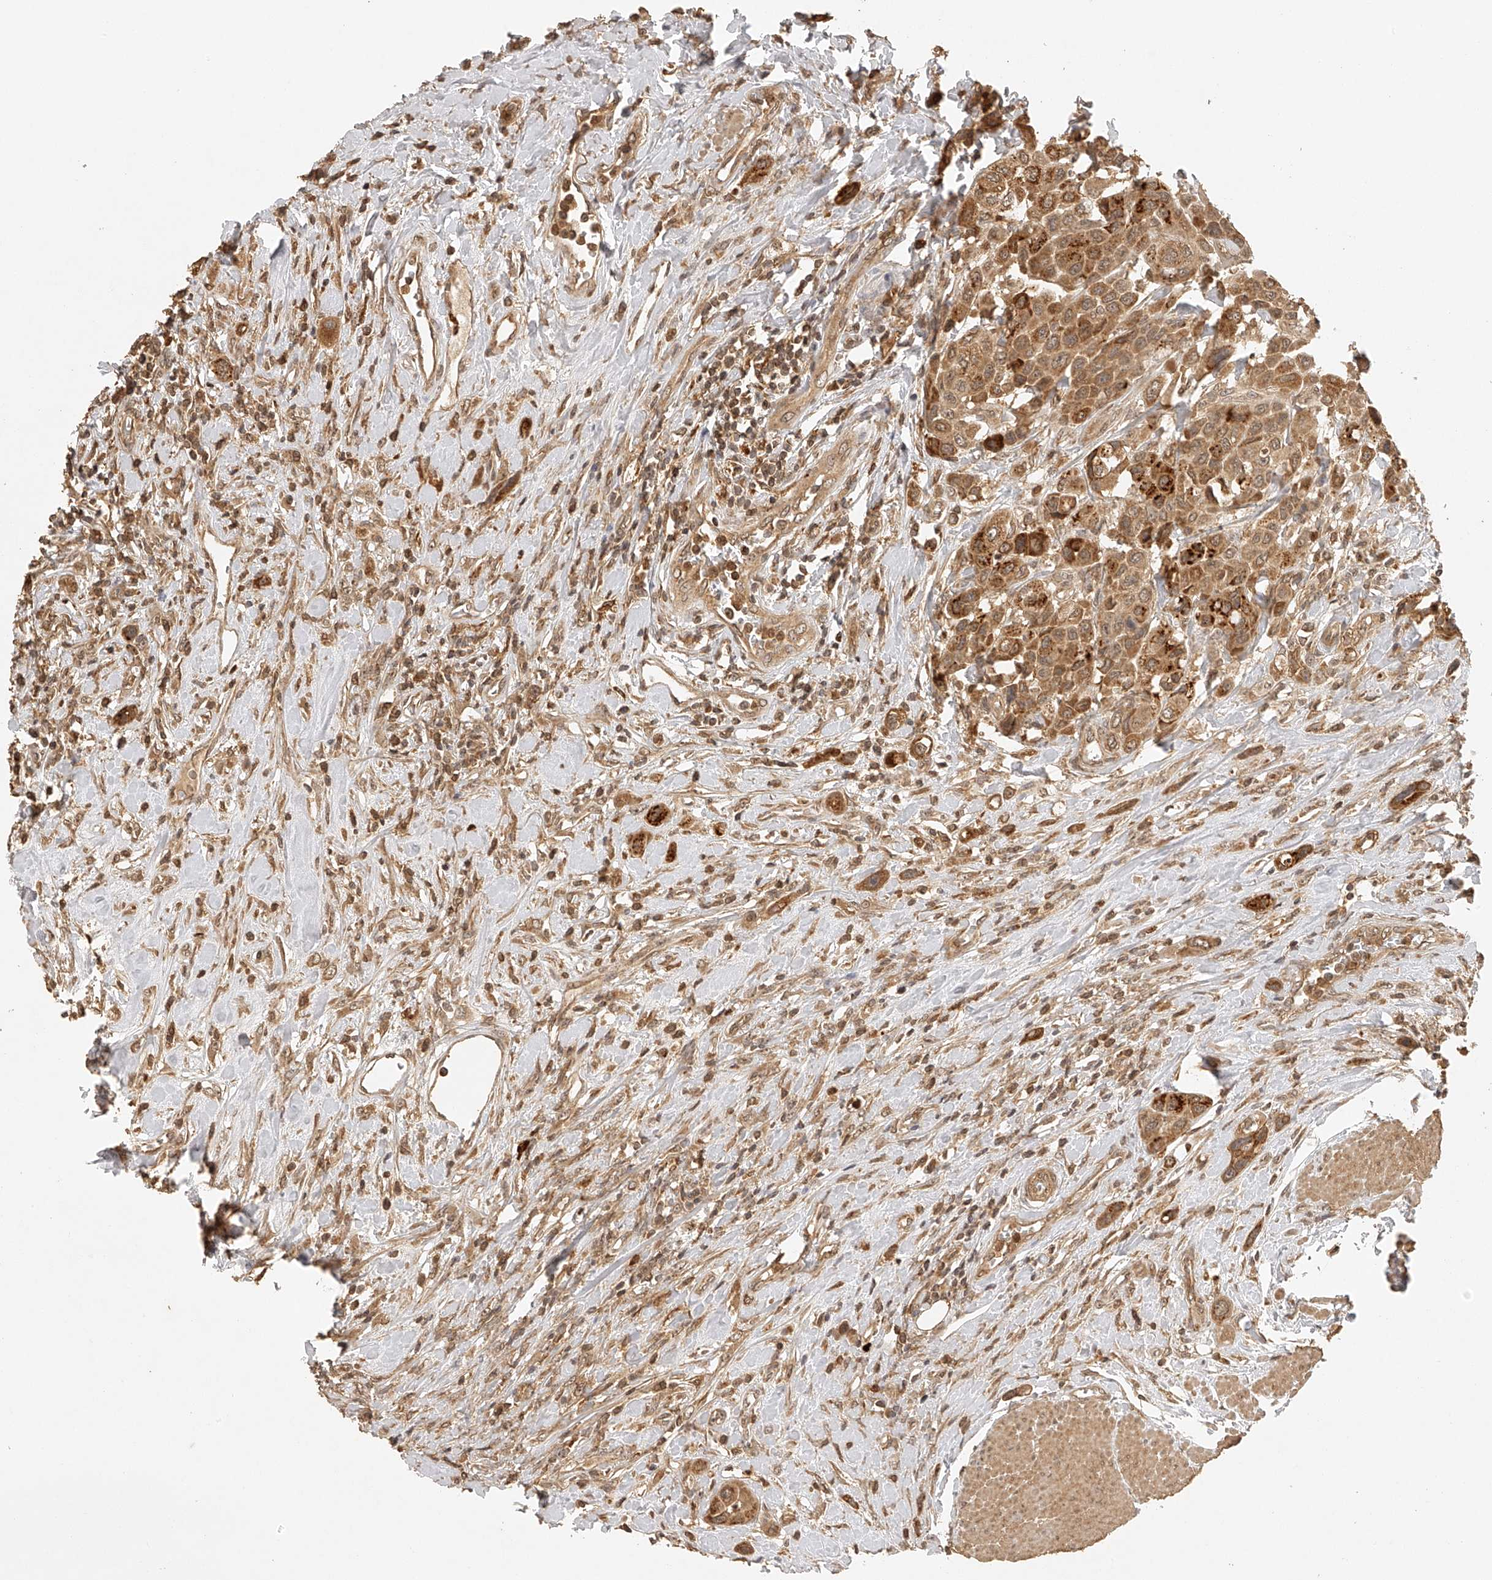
{"staining": {"intensity": "moderate", "quantity": ">75%", "location": "cytoplasmic/membranous"}, "tissue": "urothelial cancer", "cell_type": "Tumor cells", "image_type": "cancer", "snomed": [{"axis": "morphology", "description": "Urothelial carcinoma, High grade"}, {"axis": "topography", "description": "Urinary bladder"}], "caption": "Urothelial cancer stained with DAB IHC exhibits medium levels of moderate cytoplasmic/membranous positivity in approximately >75% of tumor cells. (Brightfield microscopy of DAB IHC at high magnification).", "gene": "BCL2L11", "patient": {"sex": "male", "age": 50}}